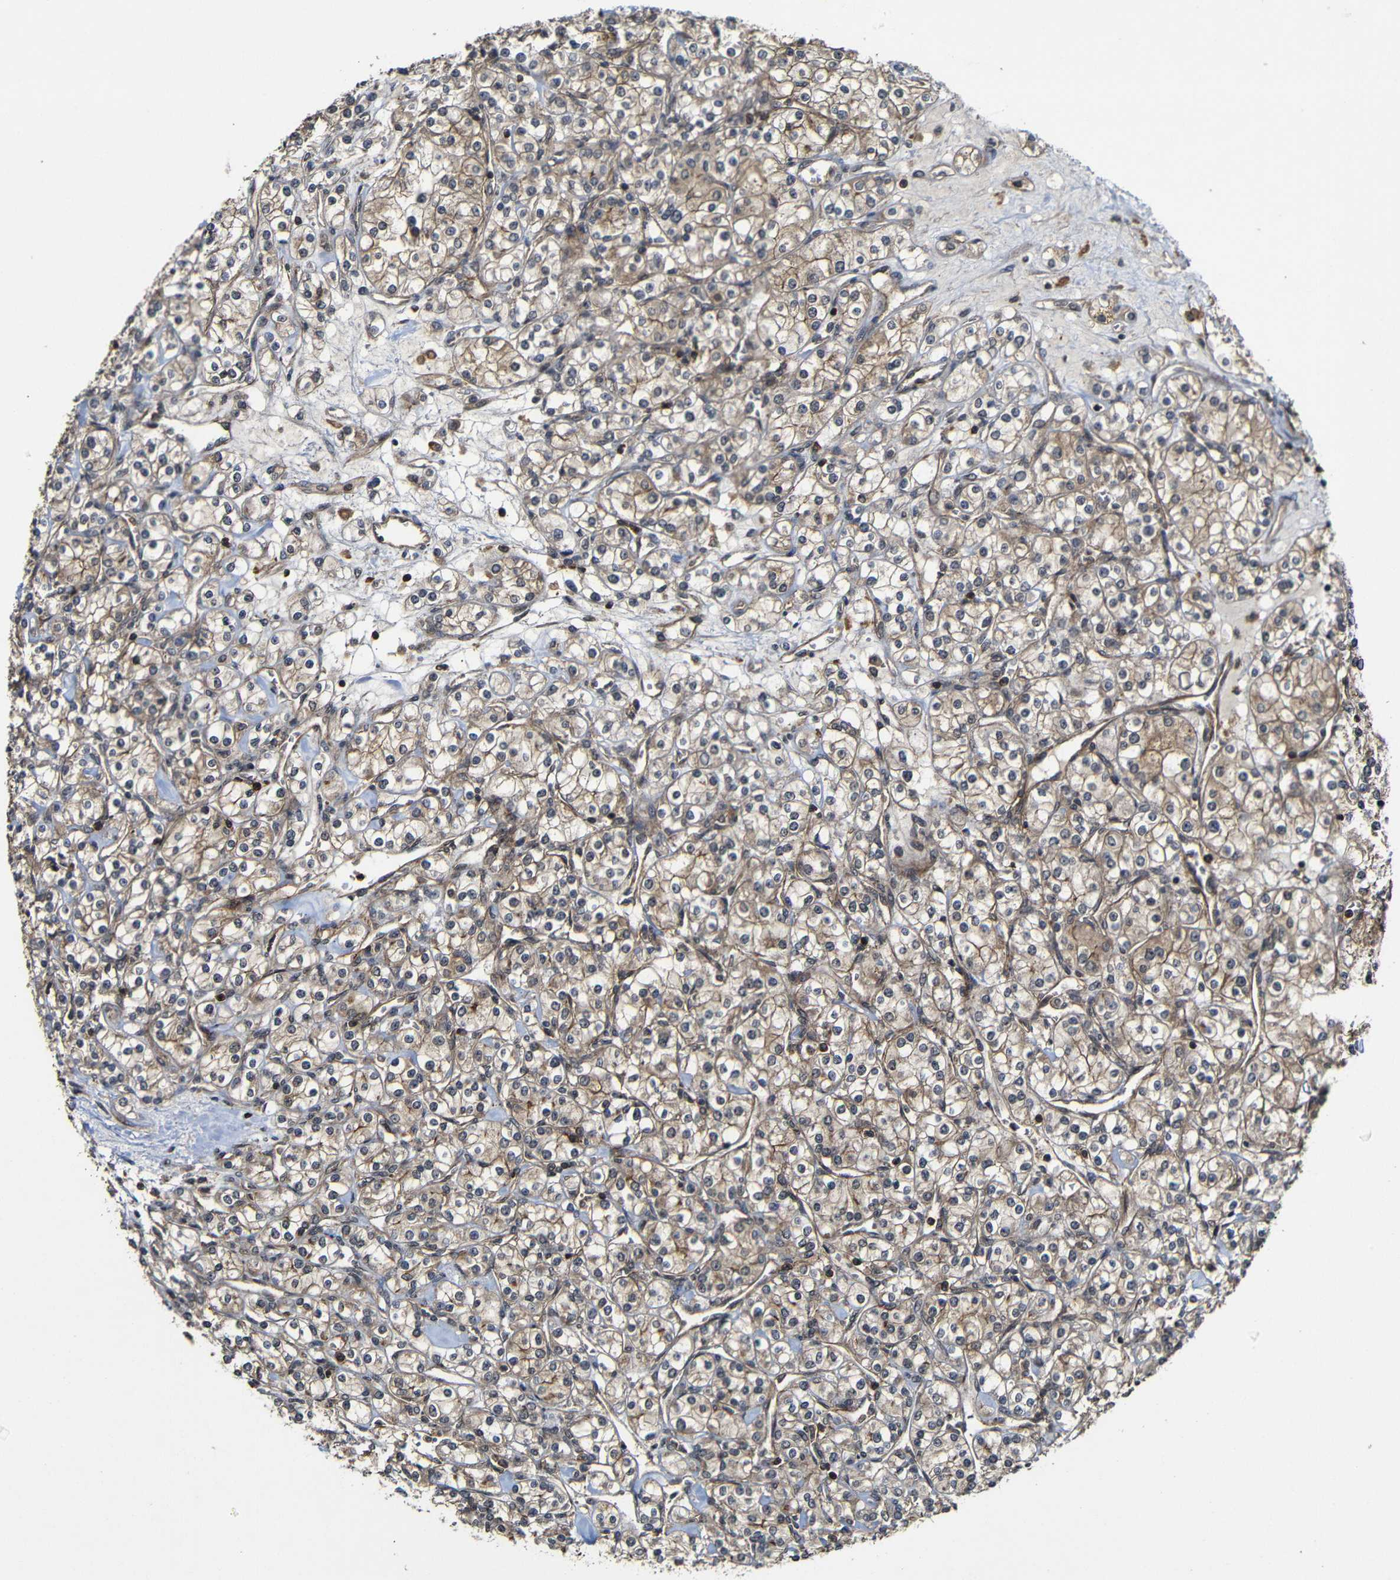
{"staining": {"intensity": "moderate", "quantity": ">75%", "location": "cytoplasmic/membranous"}, "tissue": "renal cancer", "cell_type": "Tumor cells", "image_type": "cancer", "snomed": [{"axis": "morphology", "description": "Adenocarcinoma, NOS"}, {"axis": "topography", "description": "Kidney"}], "caption": "An image of renal adenocarcinoma stained for a protein exhibits moderate cytoplasmic/membranous brown staining in tumor cells. Using DAB (3,3'-diaminobenzidine) (brown) and hematoxylin (blue) stains, captured at high magnification using brightfield microscopy.", "gene": "NANOS1", "patient": {"sex": "male", "age": 77}}